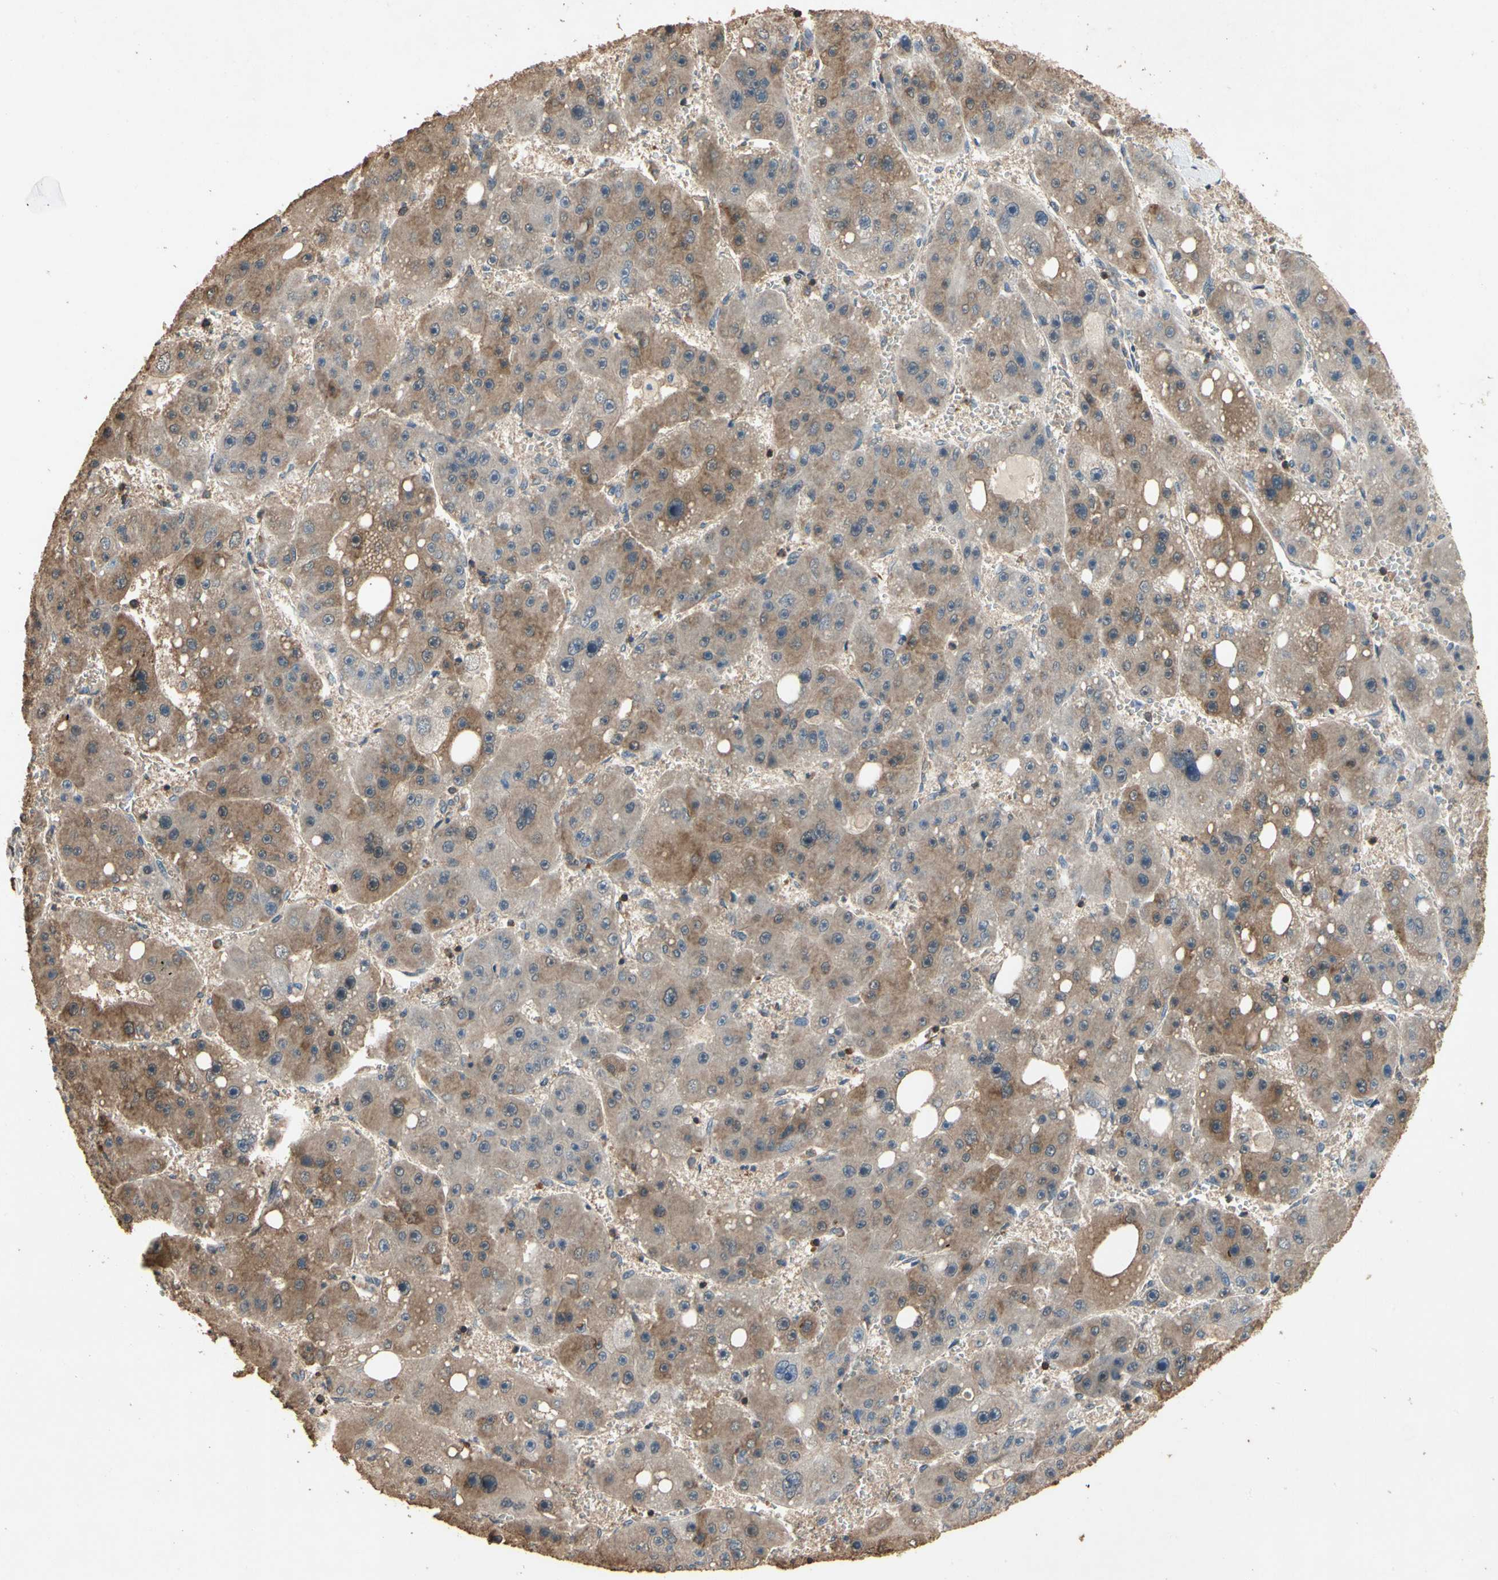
{"staining": {"intensity": "moderate", "quantity": "<25%", "location": "cytoplasmic/membranous"}, "tissue": "liver cancer", "cell_type": "Tumor cells", "image_type": "cancer", "snomed": [{"axis": "morphology", "description": "Carcinoma, Hepatocellular, NOS"}, {"axis": "topography", "description": "Liver"}], "caption": "A brown stain shows moderate cytoplasmic/membranous positivity of a protein in liver hepatocellular carcinoma tumor cells.", "gene": "MAP3K10", "patient": {"sex": "female", "age": 61}}